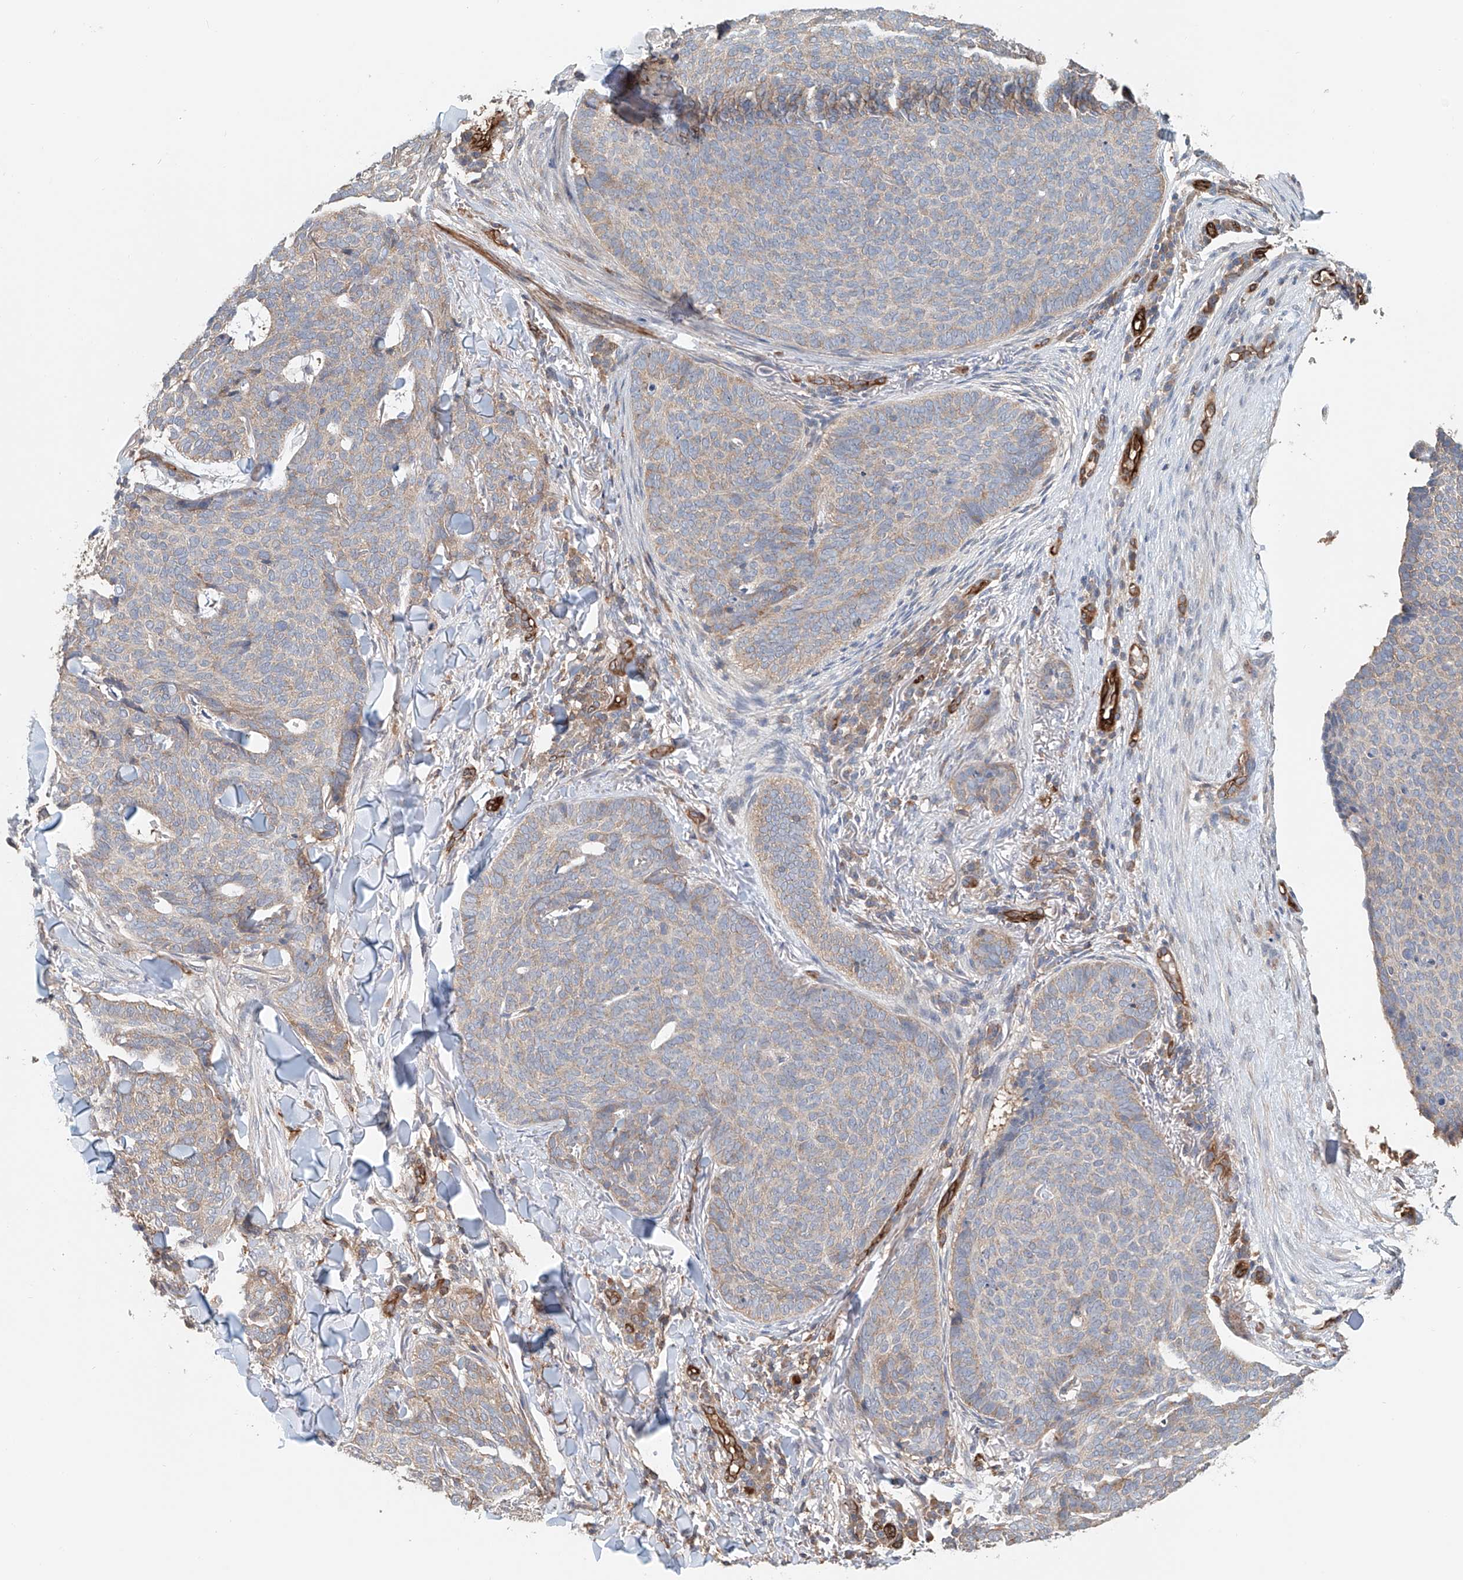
{"staining": {"intensity": "weak", "quantity": "25%-75%", "location": "cytoplasmic/membranous"}, "tissue": "skin cancer", "cell_type": "Tumor cells", "image_type": "cancer", "snomed": [{"axis": "morphology", "description": "Normal tissue, NOS"}, {"axis": "morphology", "description": "Basal cell carcinoma"}, {"axis": "topography", "description": "Skin"}], "caption": "This photomicrograph shows skin cancer (basal cell carcinoma) stained with immunohistochemistry (IHC) to label a protein in brown. The cytoplasmic/membranous of tumor cells show weak positivity for the protein. Nuclei are counter-stained blue.", "gene": "FRYL", "patient": {"sex": "male", "age": 50}}